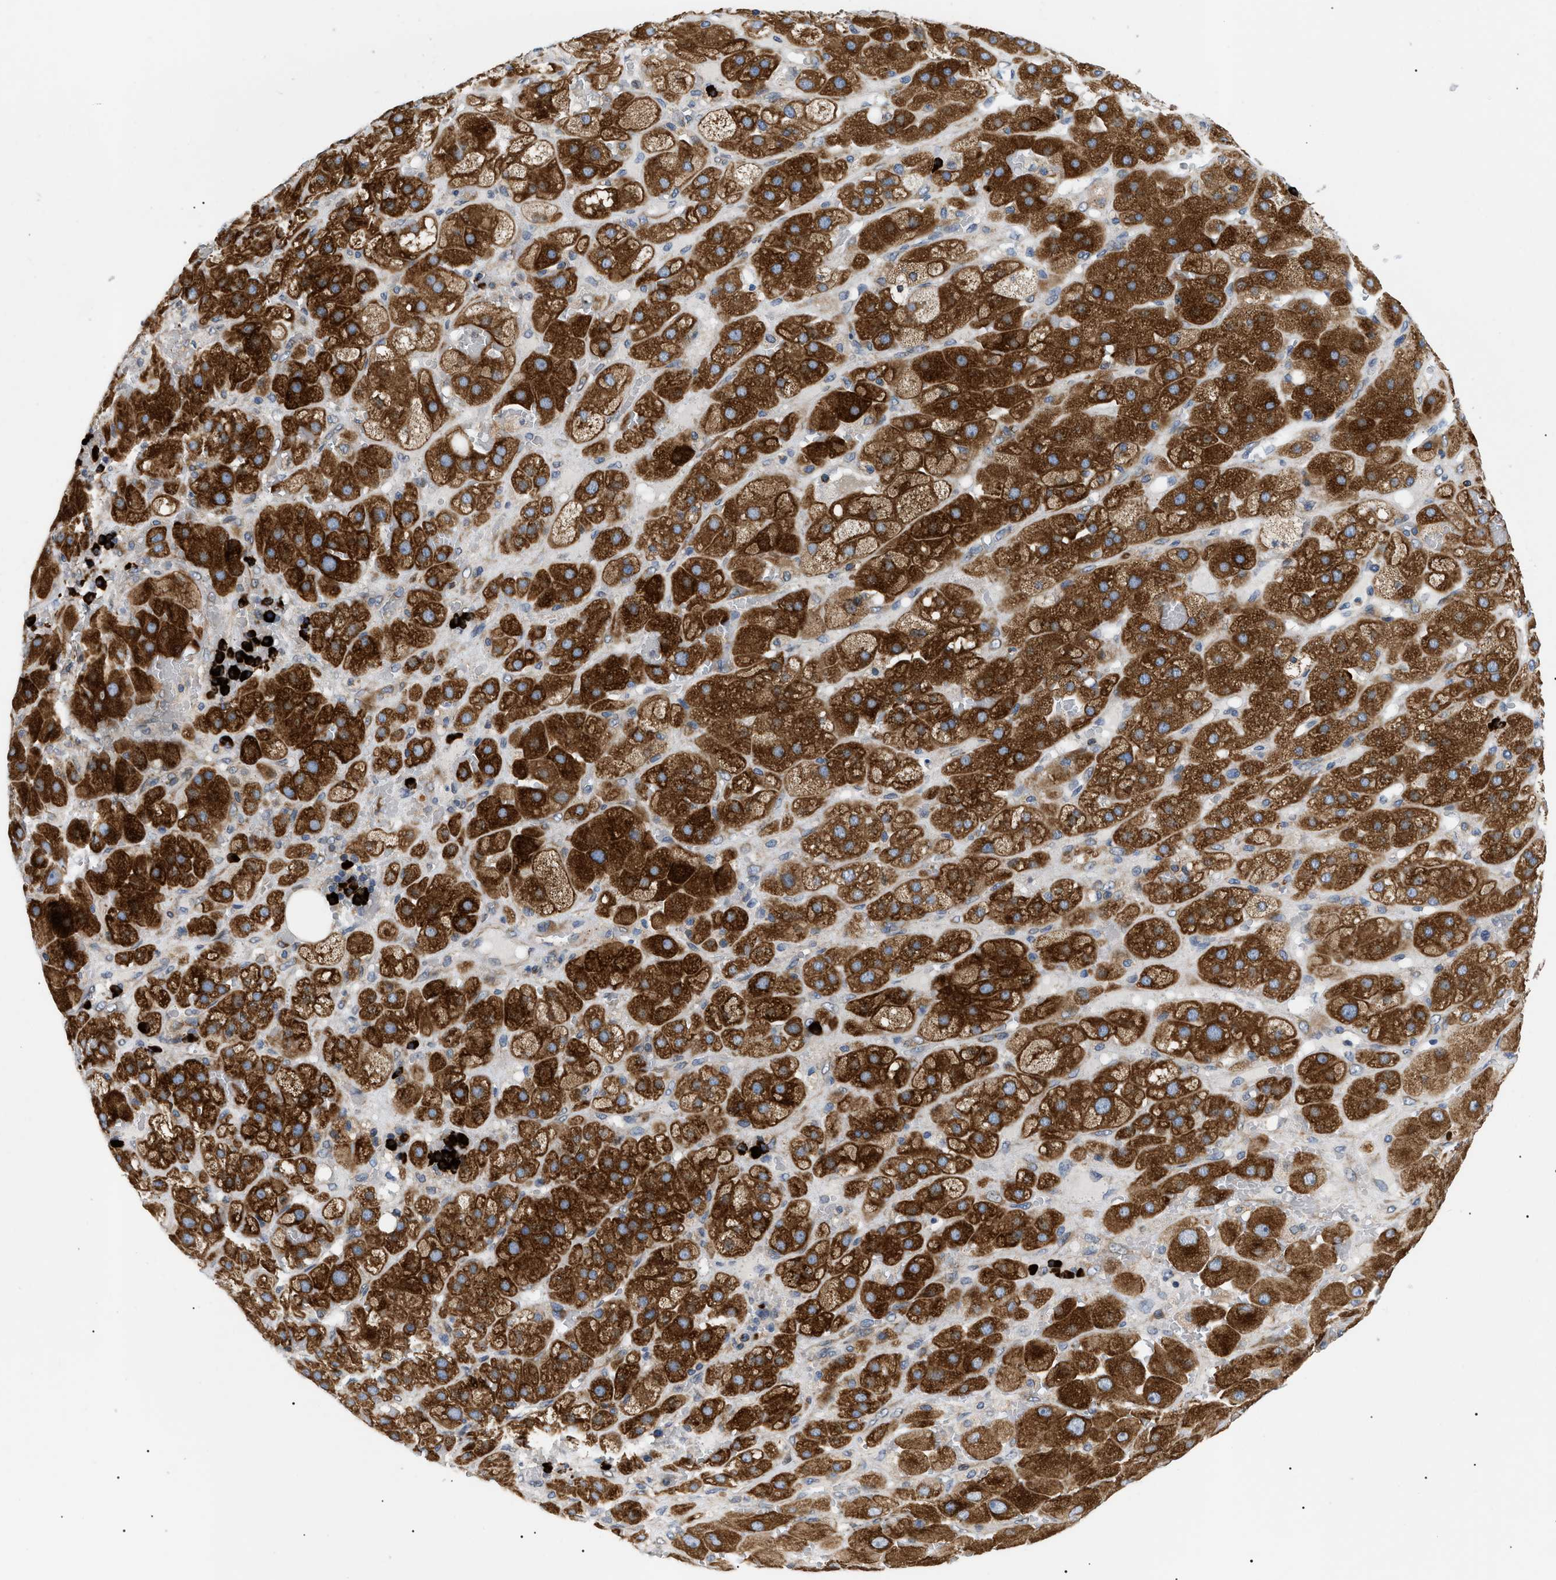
{"staining": {"intensity": "strong", "quantity": ">75%", "location": "cytoplasmic/membranous"}, "tissue": "adrenal gland", "cell_type": "Glandular cells", "image_type": "normal", "snomed": [{"axis": "morphology", "description": "Normal tissue, NOS"}, {"axis": "topography", "description": "Adrenal gland"}], "caption": "The photomicrograph reveals staining of normal adrenal gland, revealing strong cytoplasmic/membranous protein expression (brown color) within glandular cells.", "gene": "DERL1", "patient": {"sex": "female", "age": 47}}